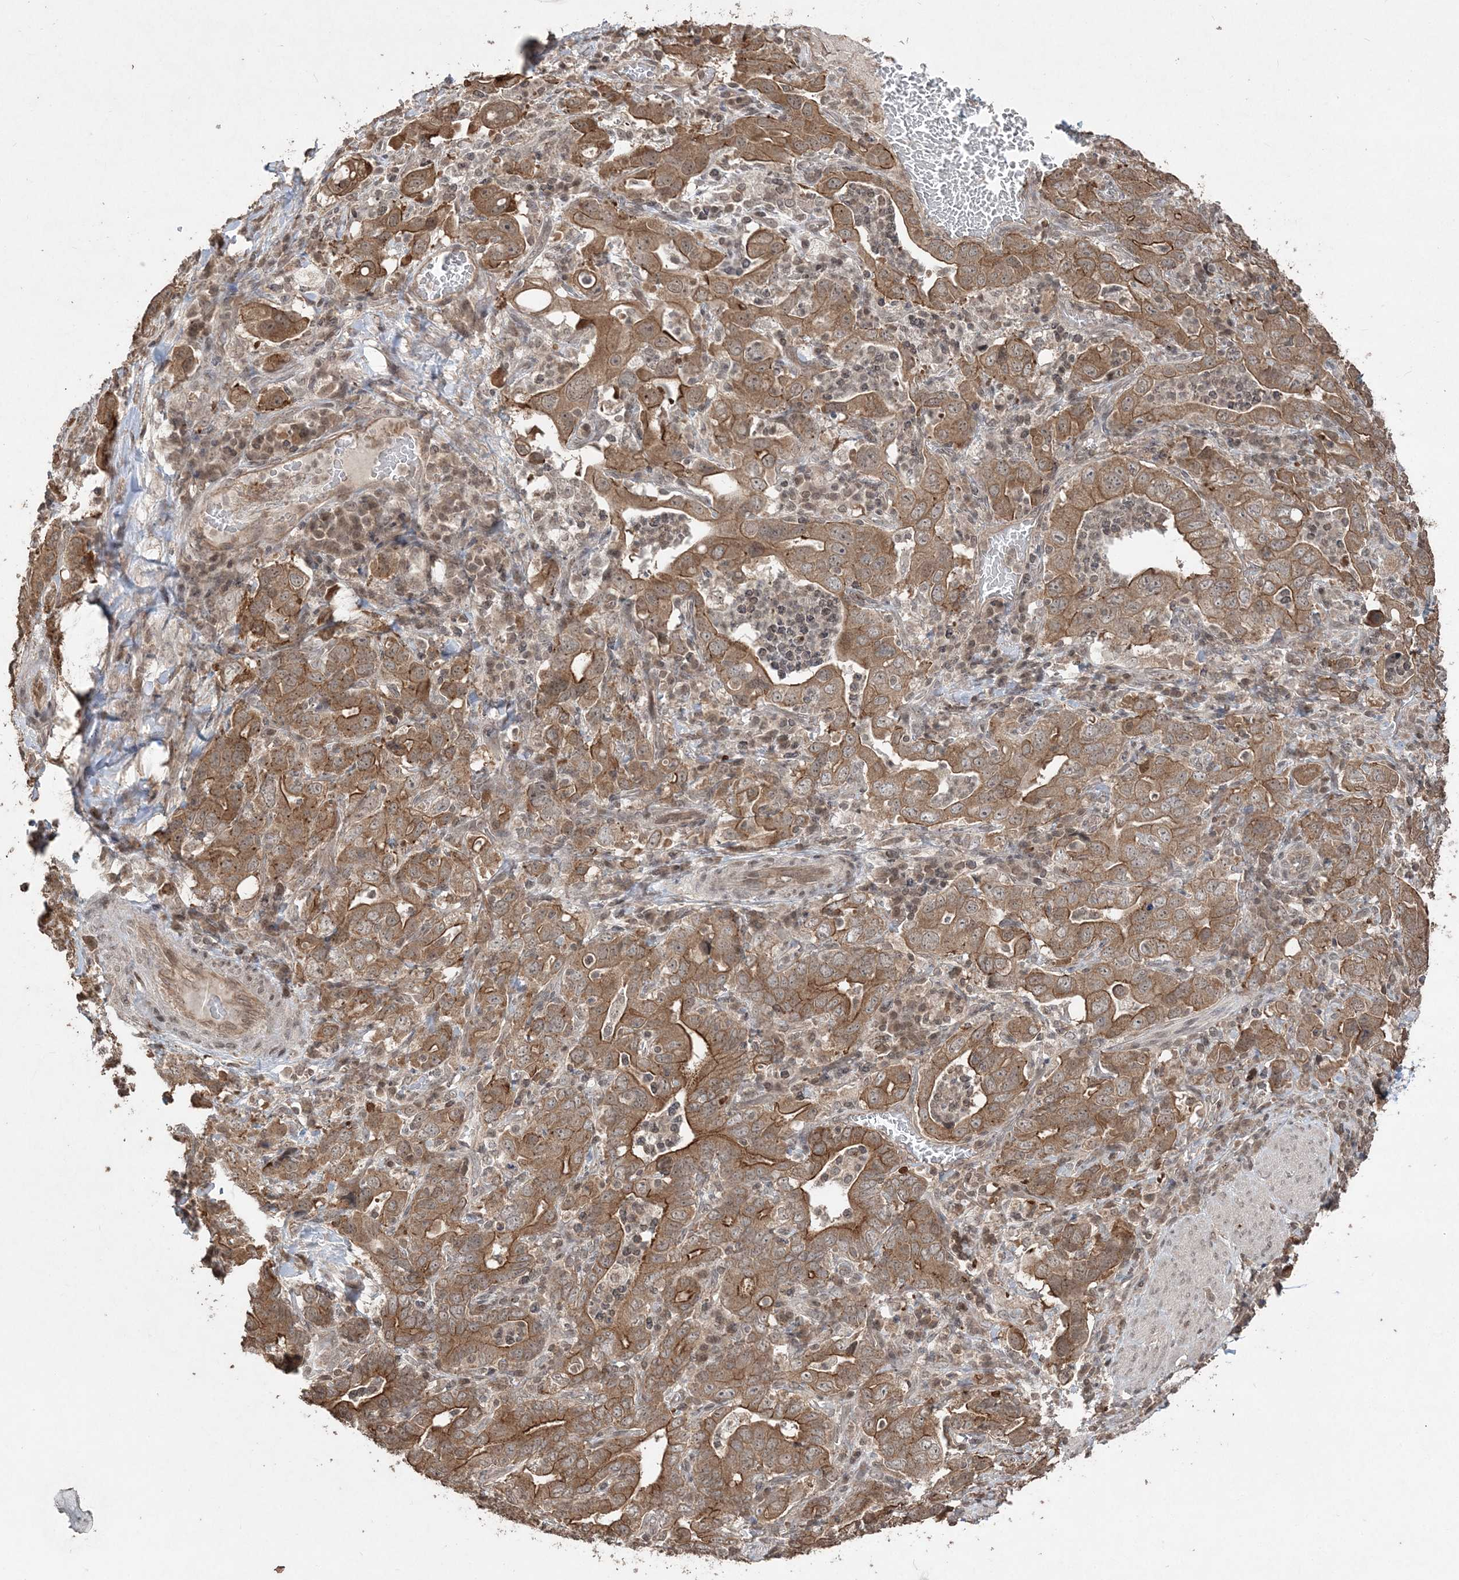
{"staining": {"intensity": "moderate", "quantity": ">75%", "location": "cytoplasmic/membranous"}, "tissue": "stomach cancer", "cell_type": "Tumor cells", "image_type": "cancer", "snomed": [{"axis": "morphology", "description": "Adenocarcinoma, NOS"}, {"axis": "topography", "description": "Stomach, upper"}], "caption": "Tumor cells exhibit moderate cytoplasmic/membranous expression in about >75% of cells in adenocarcinoma (stomach).", "gene": "EHHADH", "patient": {"sex": "male", "age": 62}}